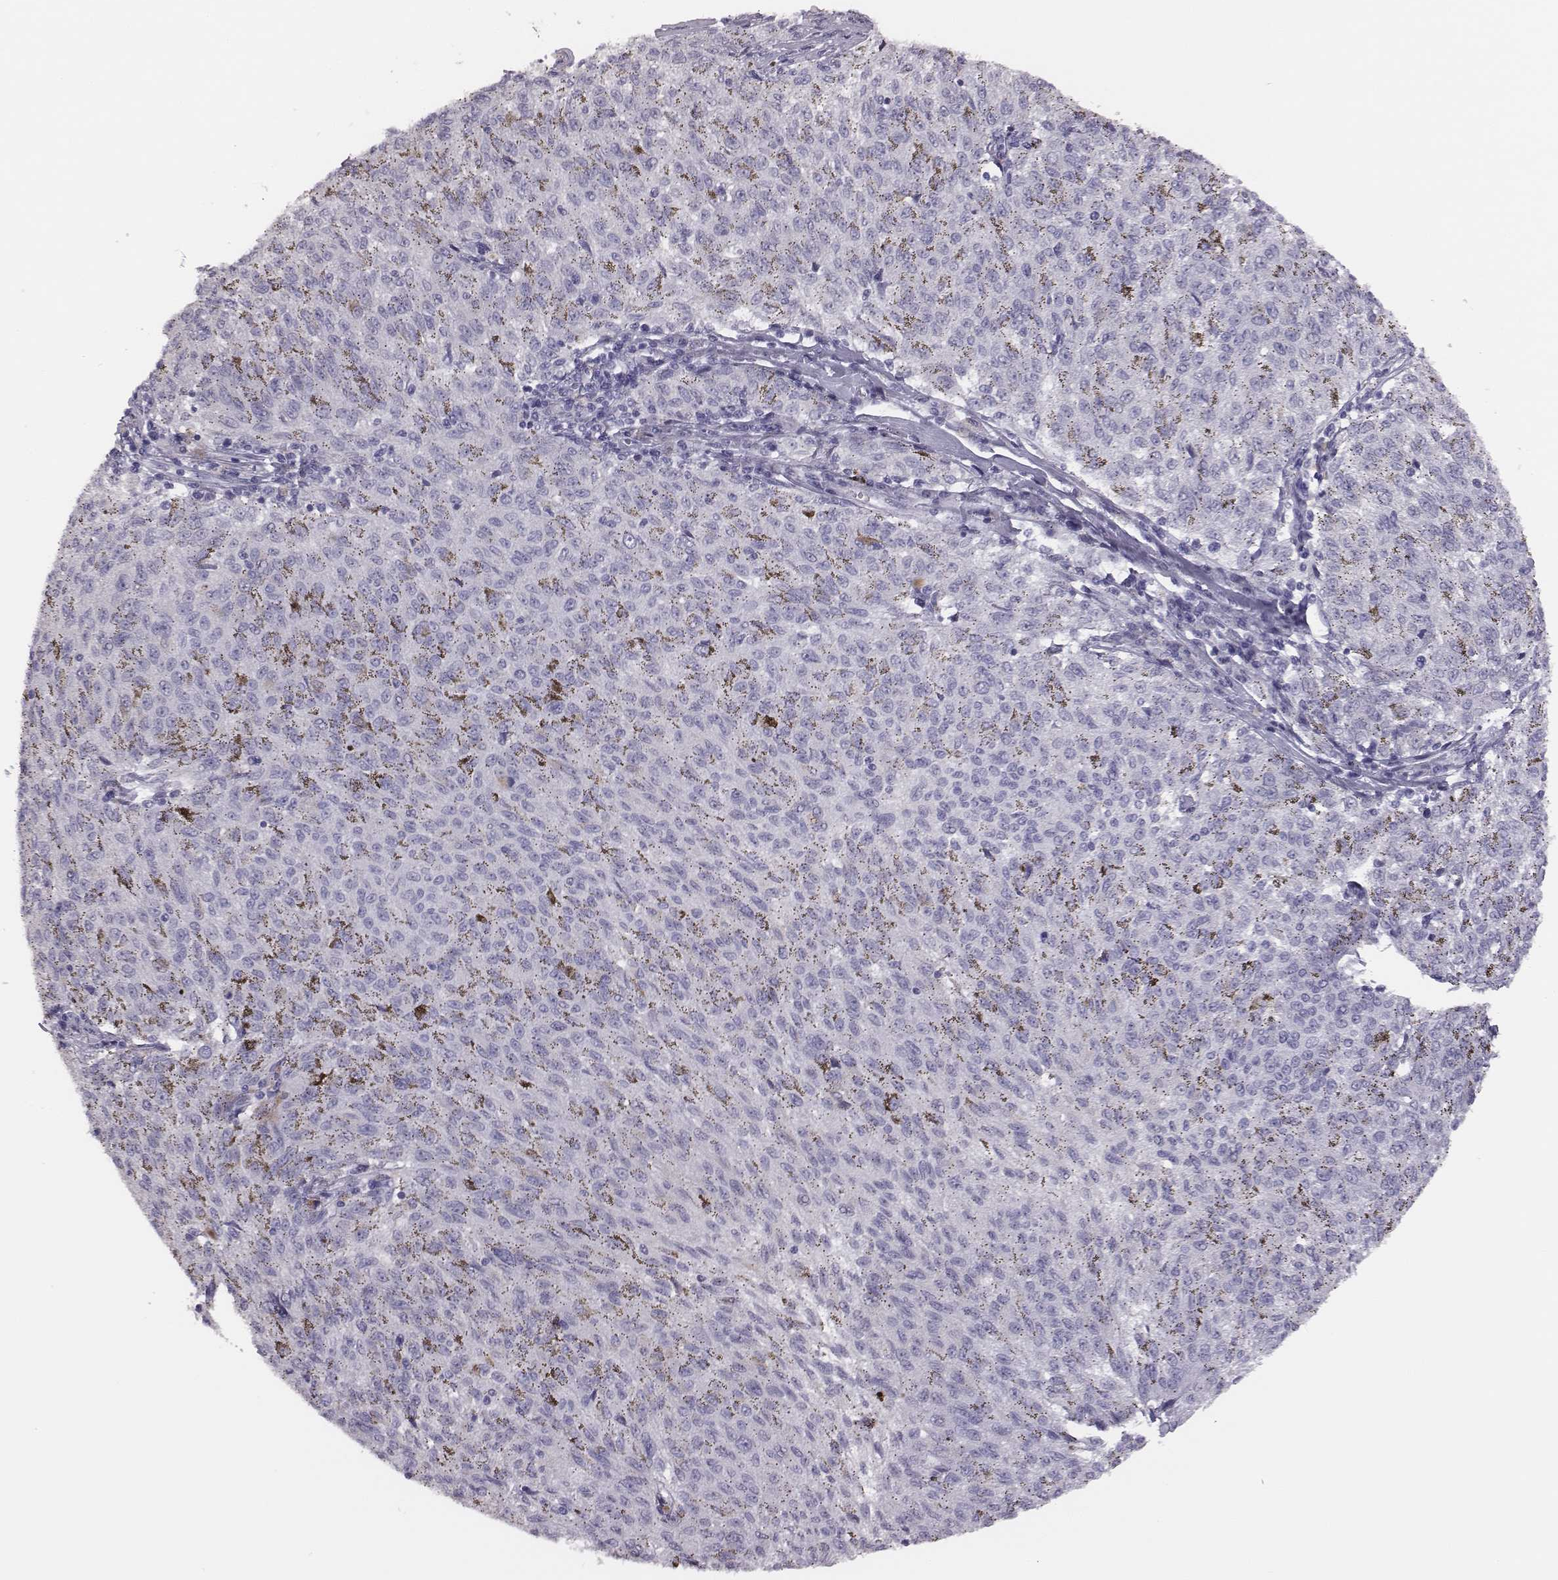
{"staining": {"intensity": "negative", "quantity": "none", "location": "none"}, "tissue": "melanoma", "cell_type": "Tumor cells", "image_type": "cancer", "snomed": [{"axis": "morphology", "description": "Malignant melanoma, NOS"}, {"axis": "topography", "description": "Skin"}], "caption": "The photomicrograph demonstrates no significant staining in tumor cells of melanoma.", "gene": "GUCA1A", "patient": {"sex": "female", "age": 72}}